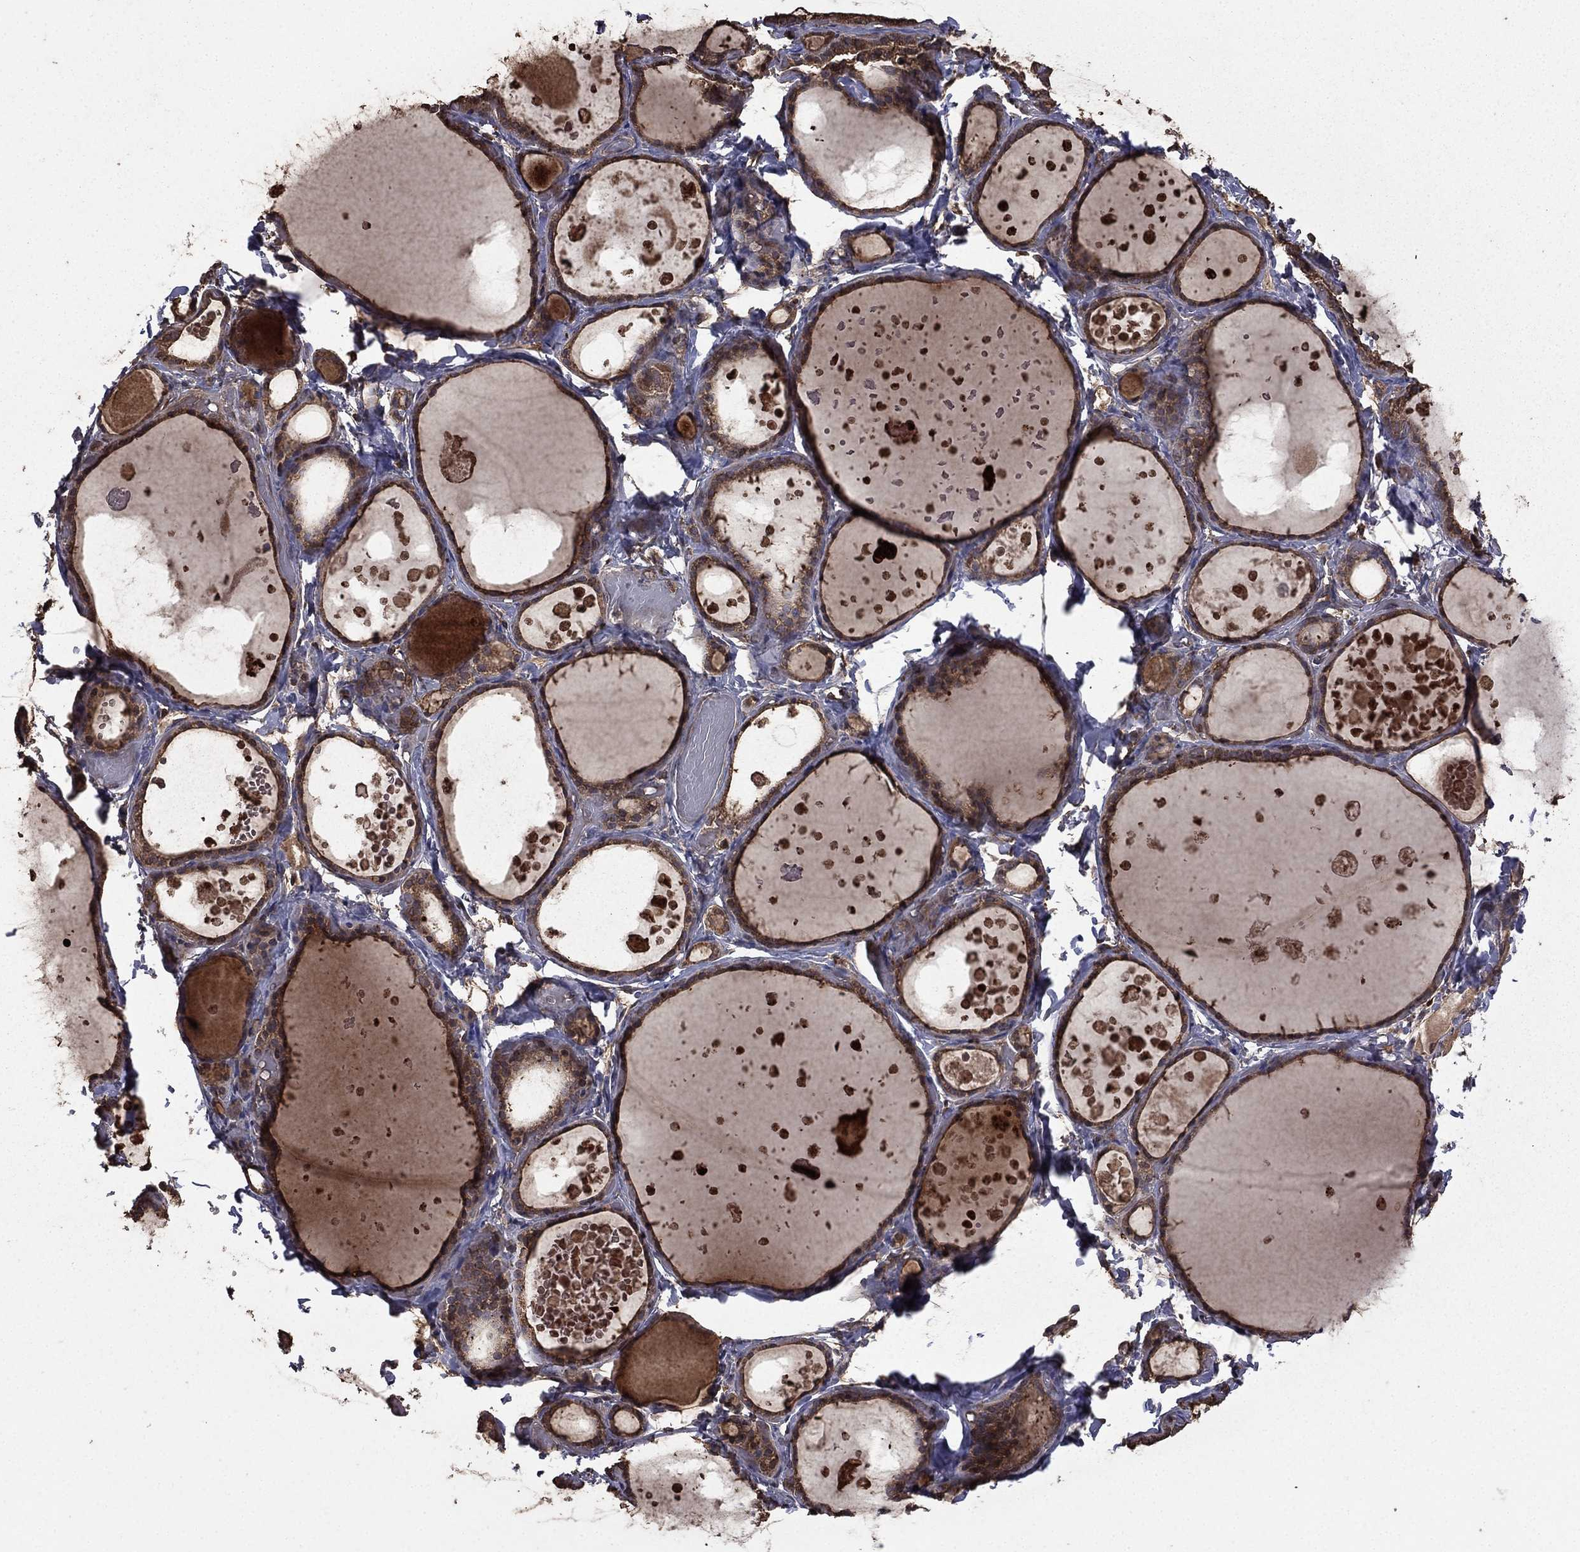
{"staining": {"intensity": "weak", "quantity": "25%-75%", "location": "cytoplasmic/membranous"}, "tissue": "thyroid gland", "cell_type": "Glandular cells", "image_type": "normal", "snomed": [{"axis": "morphology", "description": "Normal tissue, NOS"}, {"axis": "topography", "description": "Thyroid gland"}], "caption": "This photomicrograph demonstrates immunohistochemistry (IHC) staining of normal thyroid gland, with low weak cytoplasmic/membranous staining in approximately 25%-75% of glandular cells.", "gene": "BIRC6", "patient": {"sex": "female", "age": 56}}